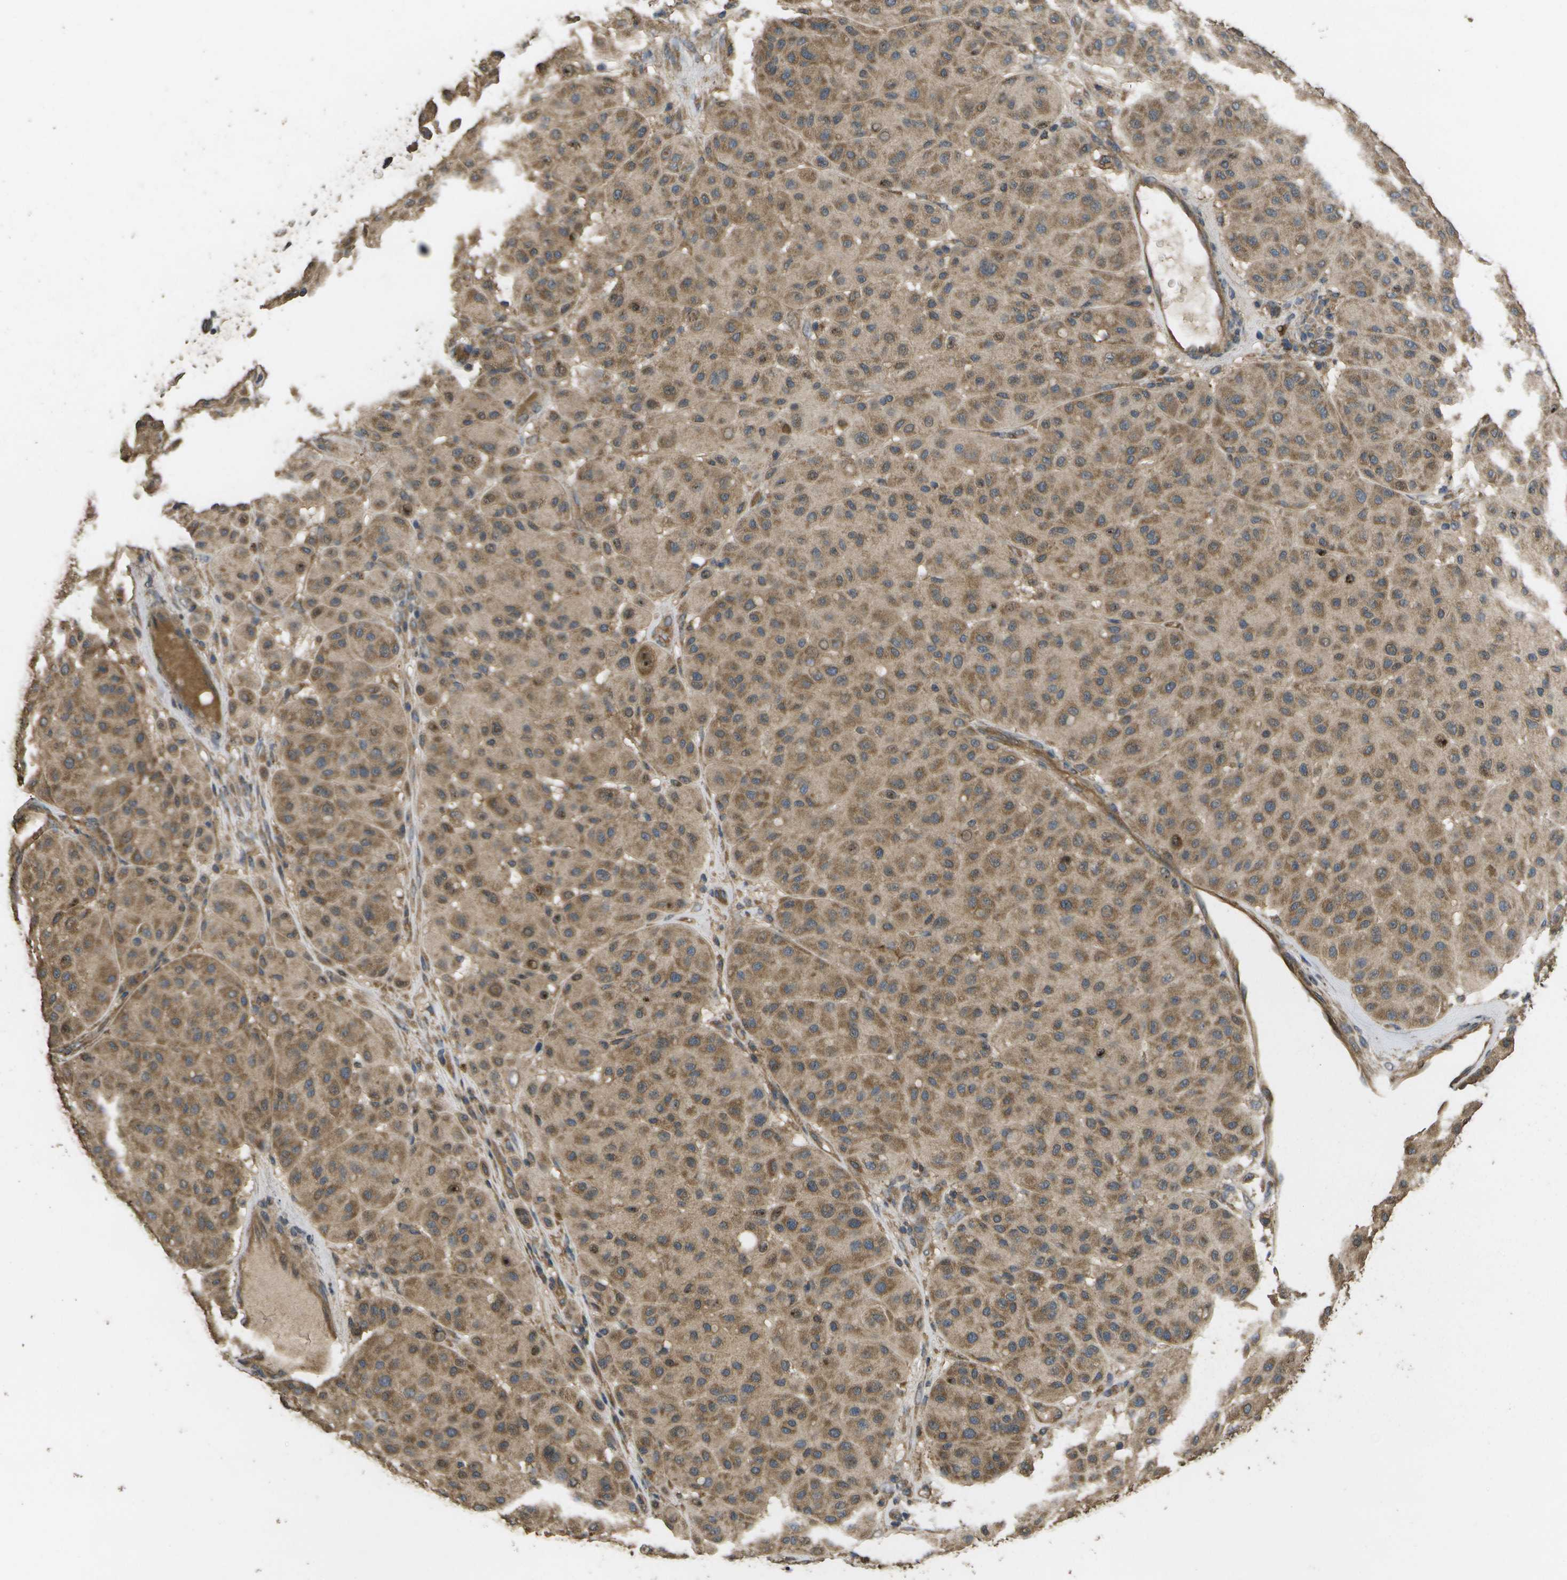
{"staining": {"intensity": "moderate", "quantity": ">75%", "location": "cytoplasmic/membranous"}, "tissue": "melanoma", "cell_type": "Tumor cells", "image_type": "cancer", "snomed": [{"axis": "morphology", "description": "Normal tissue, NOS"}, {"axis": "morphology", "description": "Malignant melanoma, Metastatic site"}, {"axis": "topography", "description": "Skin"}], "caption": "Immunohistochemical staining of human melanoma demonstrates medium levels of moderate cytoplasmic/membranous staining in approximately >75% of tumor cells.", "gene": "SACS", "patient": {"sex": "male", "age": 41}}